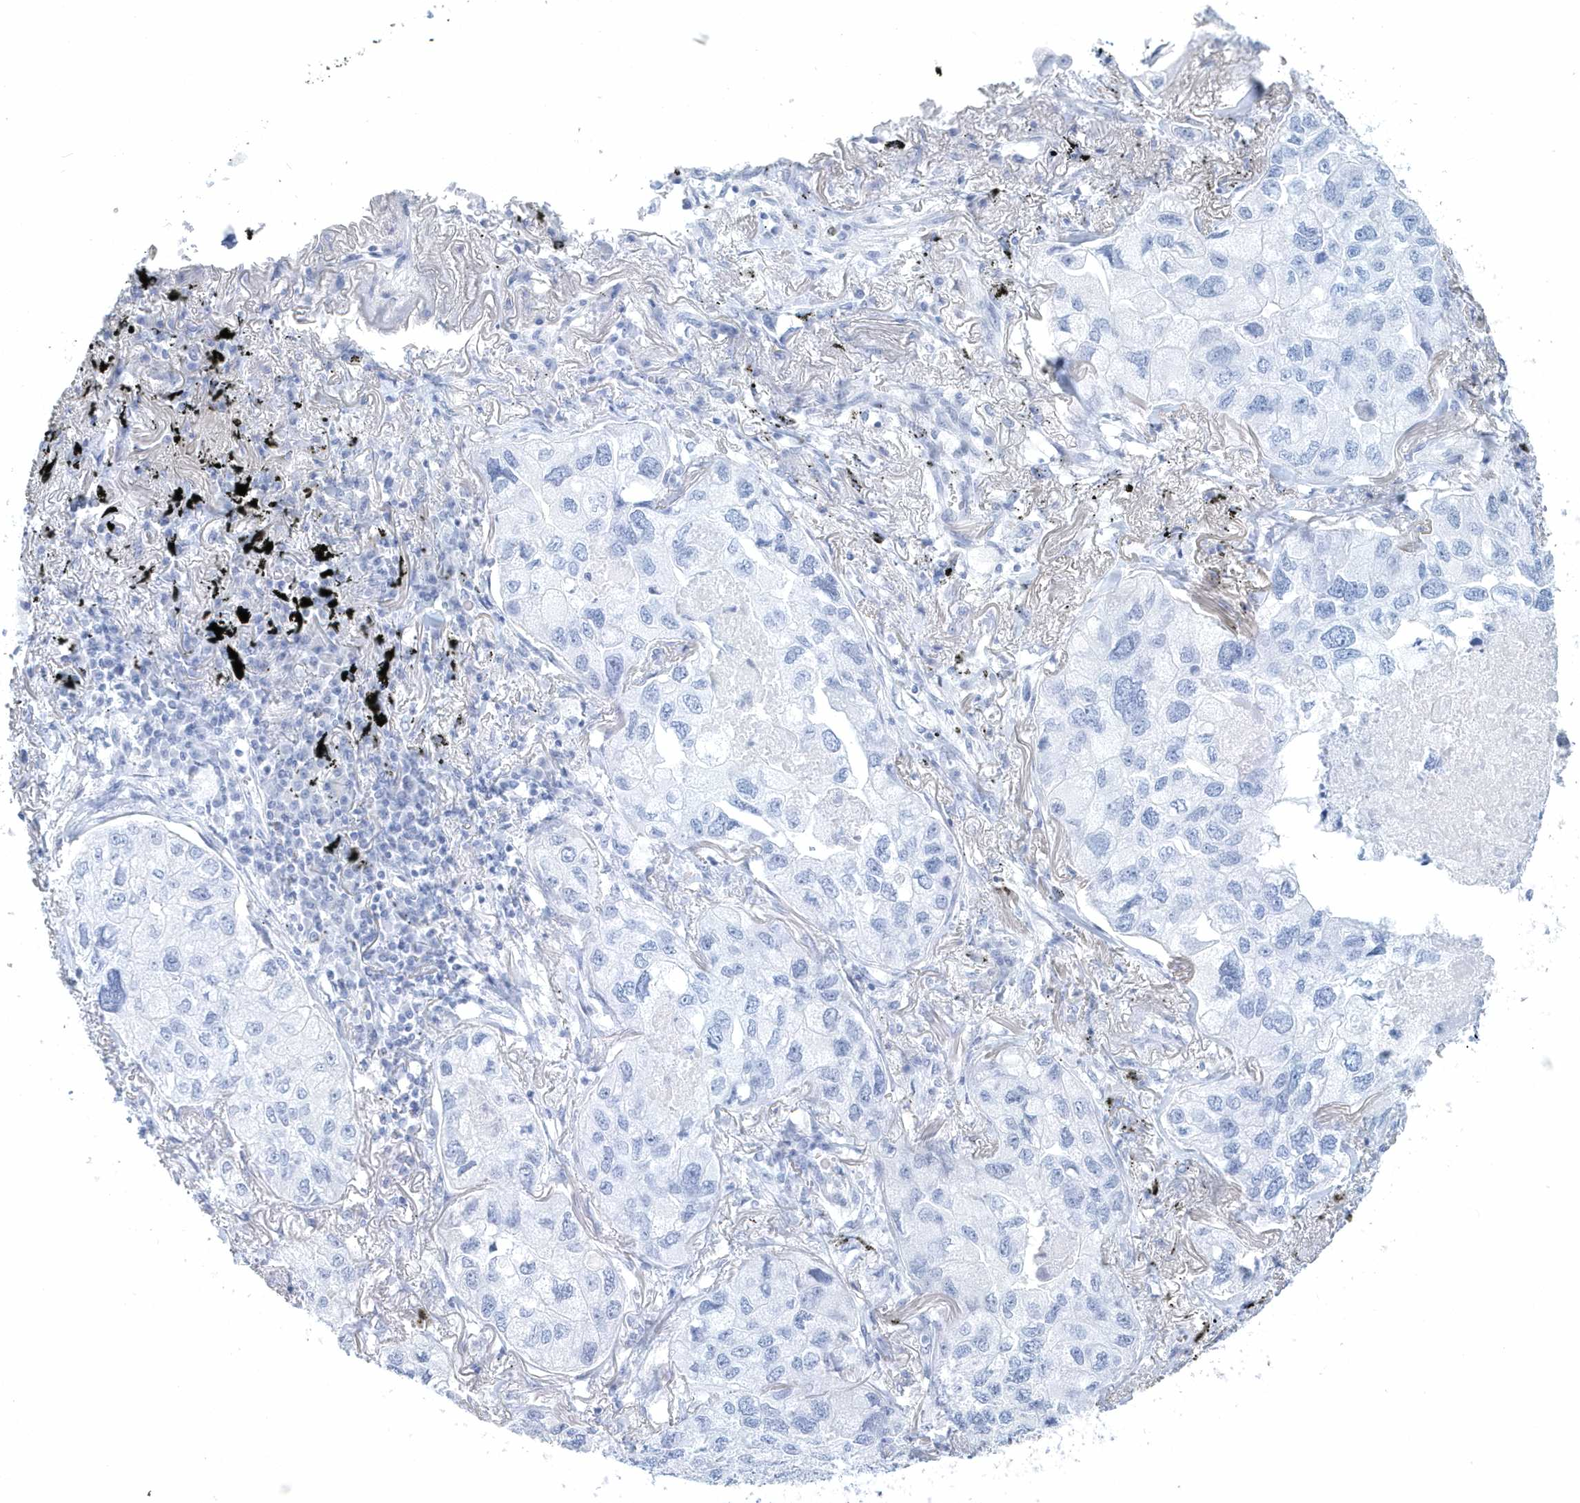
{"staining": {"intensity": "negative", "quantity": "none", "location": "none"}, "tissue": "lung cancer", "cell_type": "Tumor cells", "image_type": "cancer", "snomed": [{"axis": "morphology", "description": "Adenocarcinoma, NOS"}, {"axis": "topography", "description": "Lung"}], "caption": "High power microscopy photomicrograph of an IHC image of lung cancer (adenocarcinoma), revealing no significant expression in tumor cells.", "gene": "PTPRO", "patient": {"sex": "male", "age": 65}}